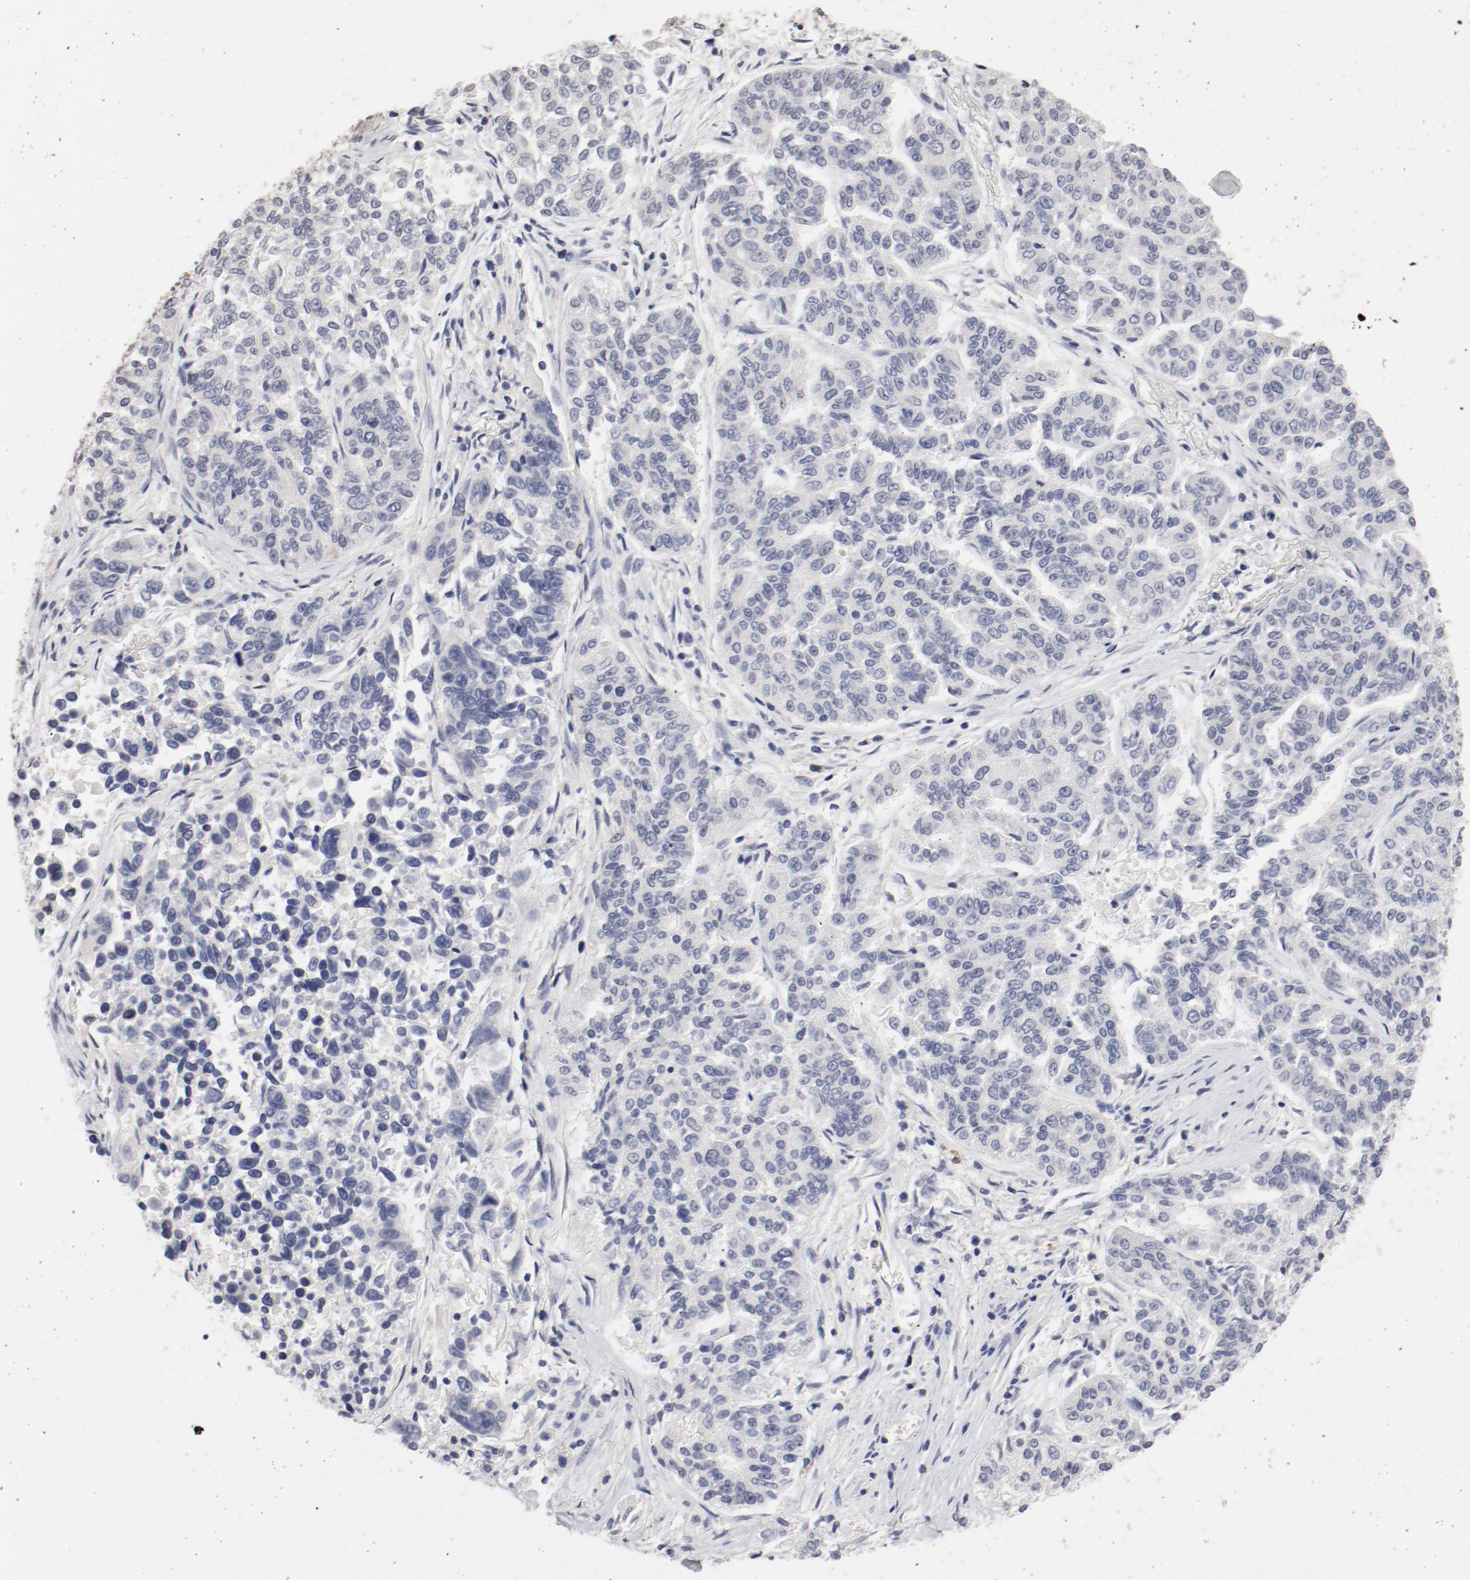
{"staining": {"intensity": "negative", "quantity": "none", "location": "none"}, "tissue": "lung cancer", "cell_type": "Tumor cells", "image_type": "cancer", "snomed": [{"axis": "morphology", "description": "Adenocarcinoma, NOS"}, {"axis": "topography", "description": "Lung"}], "caption": "Lung adenocarcinoma was stained to show a protein in brown. There is no significant staining in tumor cells. (DAB immunohistochemistry (IHC) with hematoxylin counter stain).", "gene": "CBL", "patient": {"sex": "male", "age": 84}}